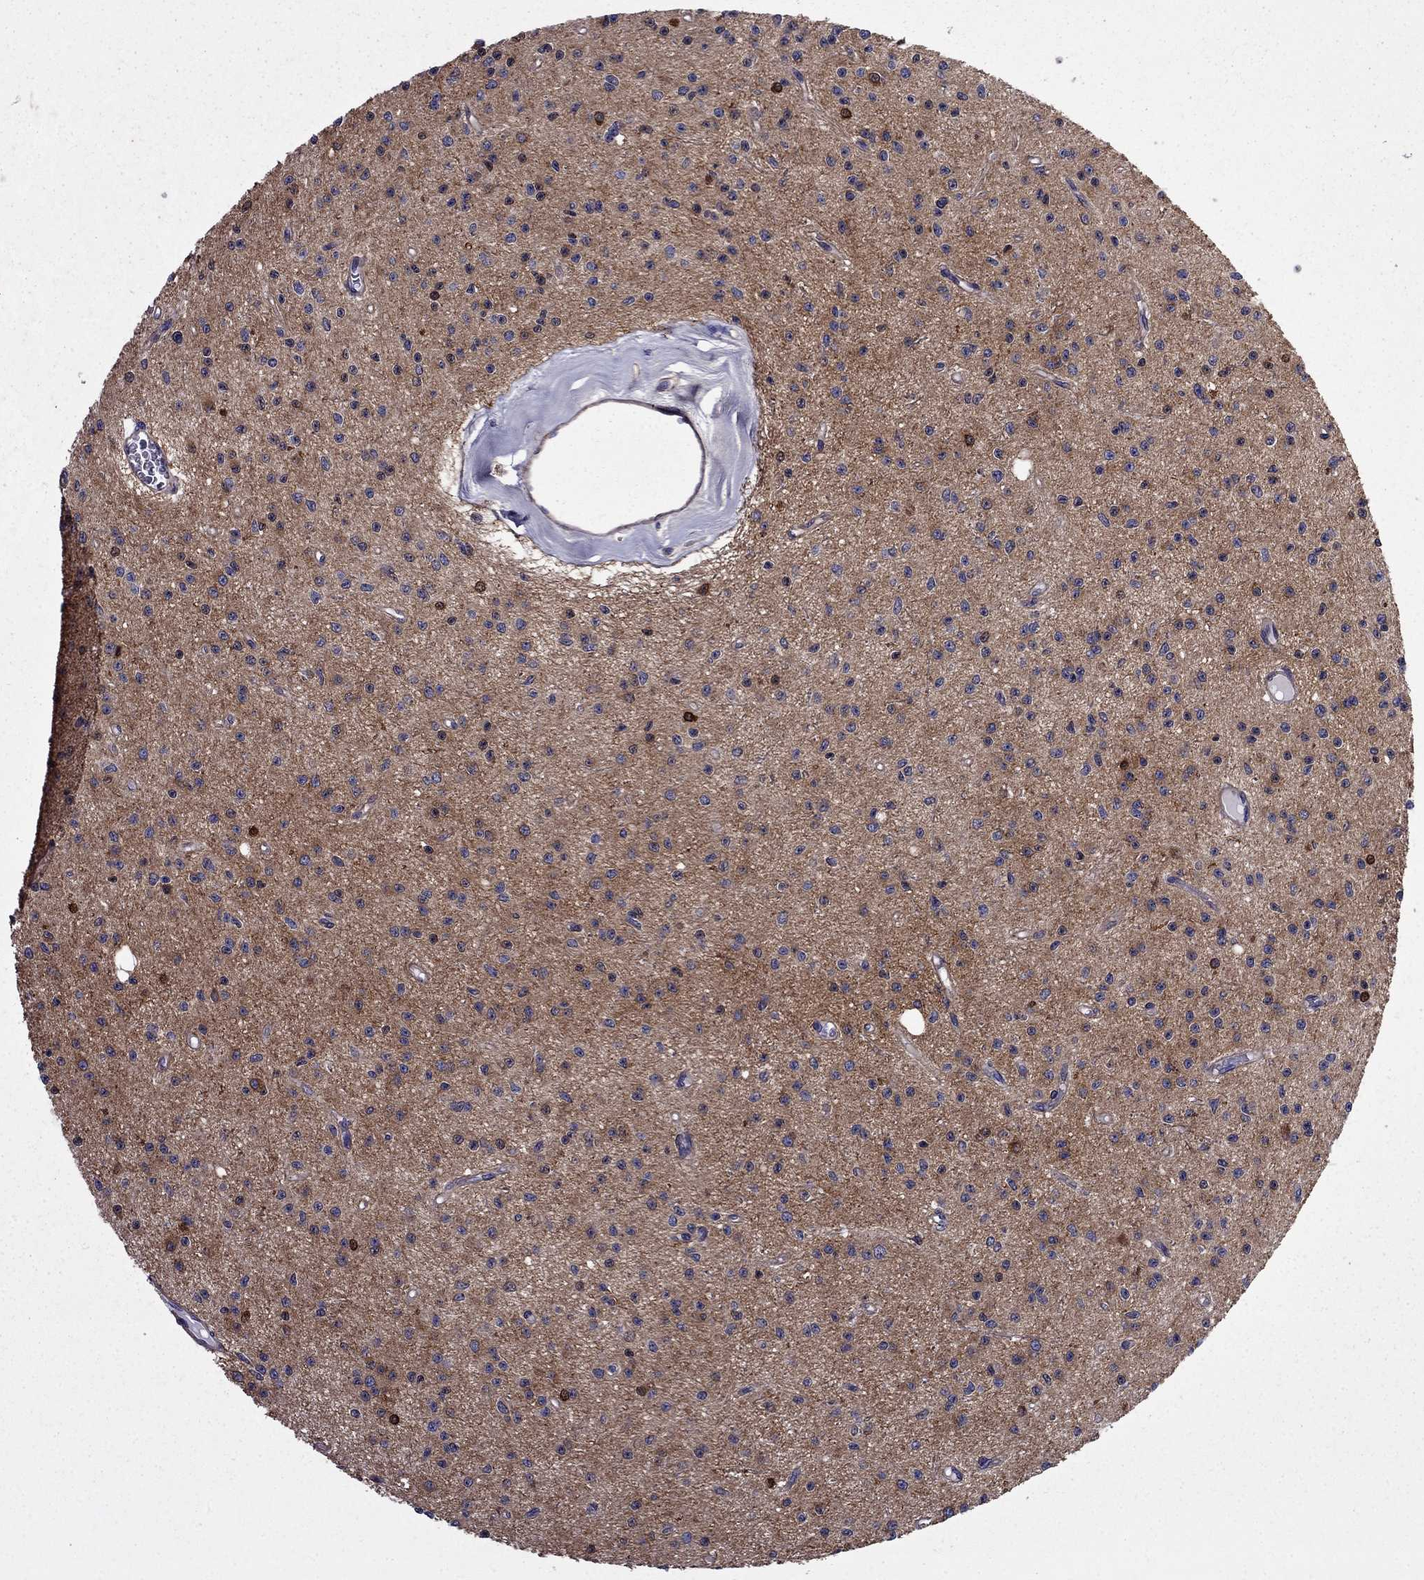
{"staining": {"intensity": "negative", "quantity": "none", "location": "none"}, "tissue": "glioma", "cell_type": "Tumor cells", "image_type": "cancer", "snomed": [{"axis": "morphology", "description": "Glioma, malignant, Low grade"}, {"axis": "topography", "description": "Brain"}], "caption": "Glioma stained for a protein using immunohistochemistry shows no expression tumor cells.", "gene": "ITGB1", "patient": {"sex": "female", "age": 45}}